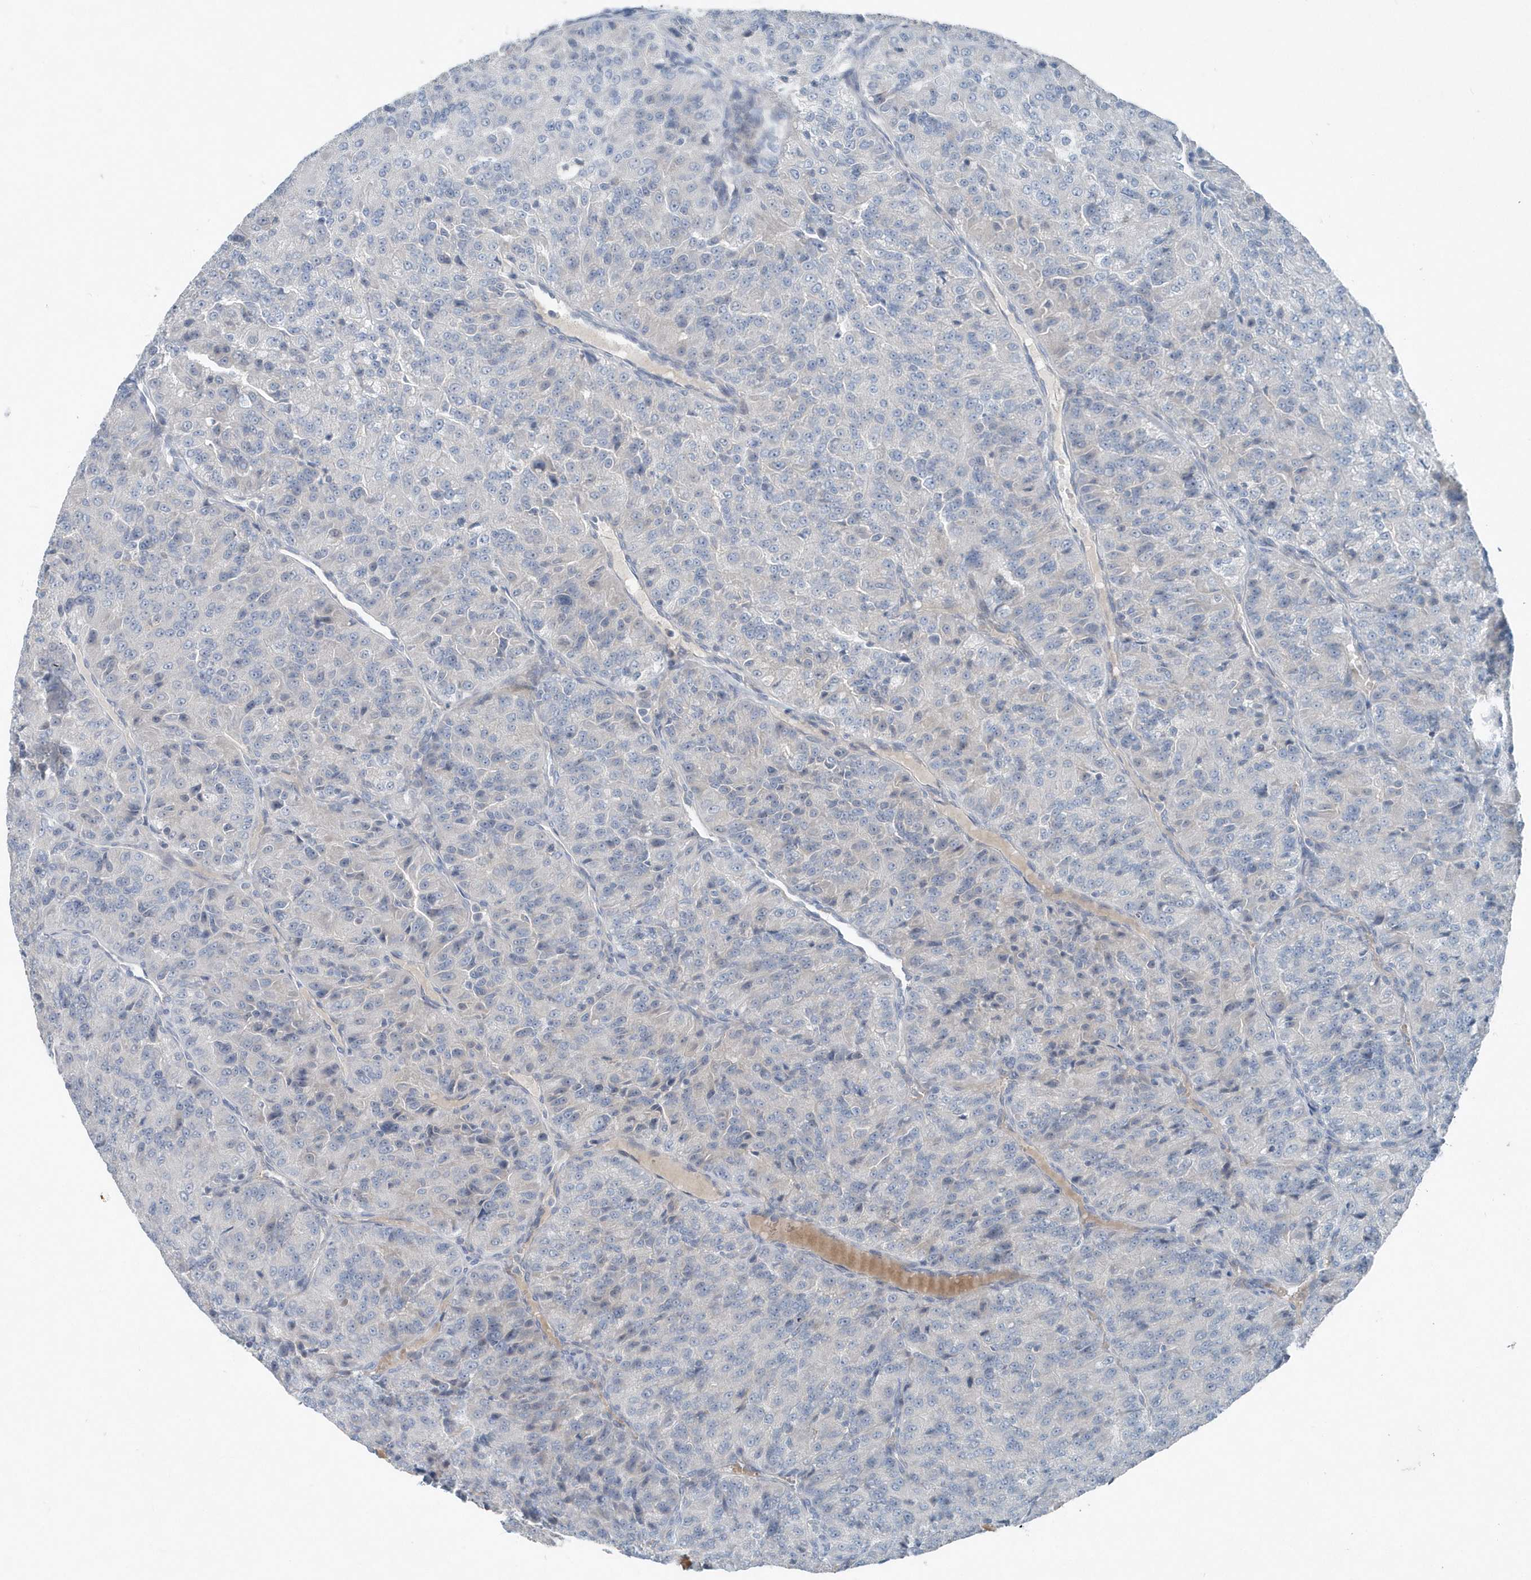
{"staining": {"intensity": "negative", "quantity": "none", "location": "none"}, "tissue": "renal cancer", "cell_type": "Tumor cells", "image_type": "cancer", "snomed": [{"axis": "morphology", "description": "Adenocarcinoma, NOS"}, {"axis": "topography", "description": "Kidney"}], "caption": "Protein analysis of renal adenocarcinoma displays no significant expression in tumor cells. (Immunohistochemistry (ihc), brightfield microscopy, high magnification).", "gene": "MCC", "patient": {"sex": "female", "age": 63}}